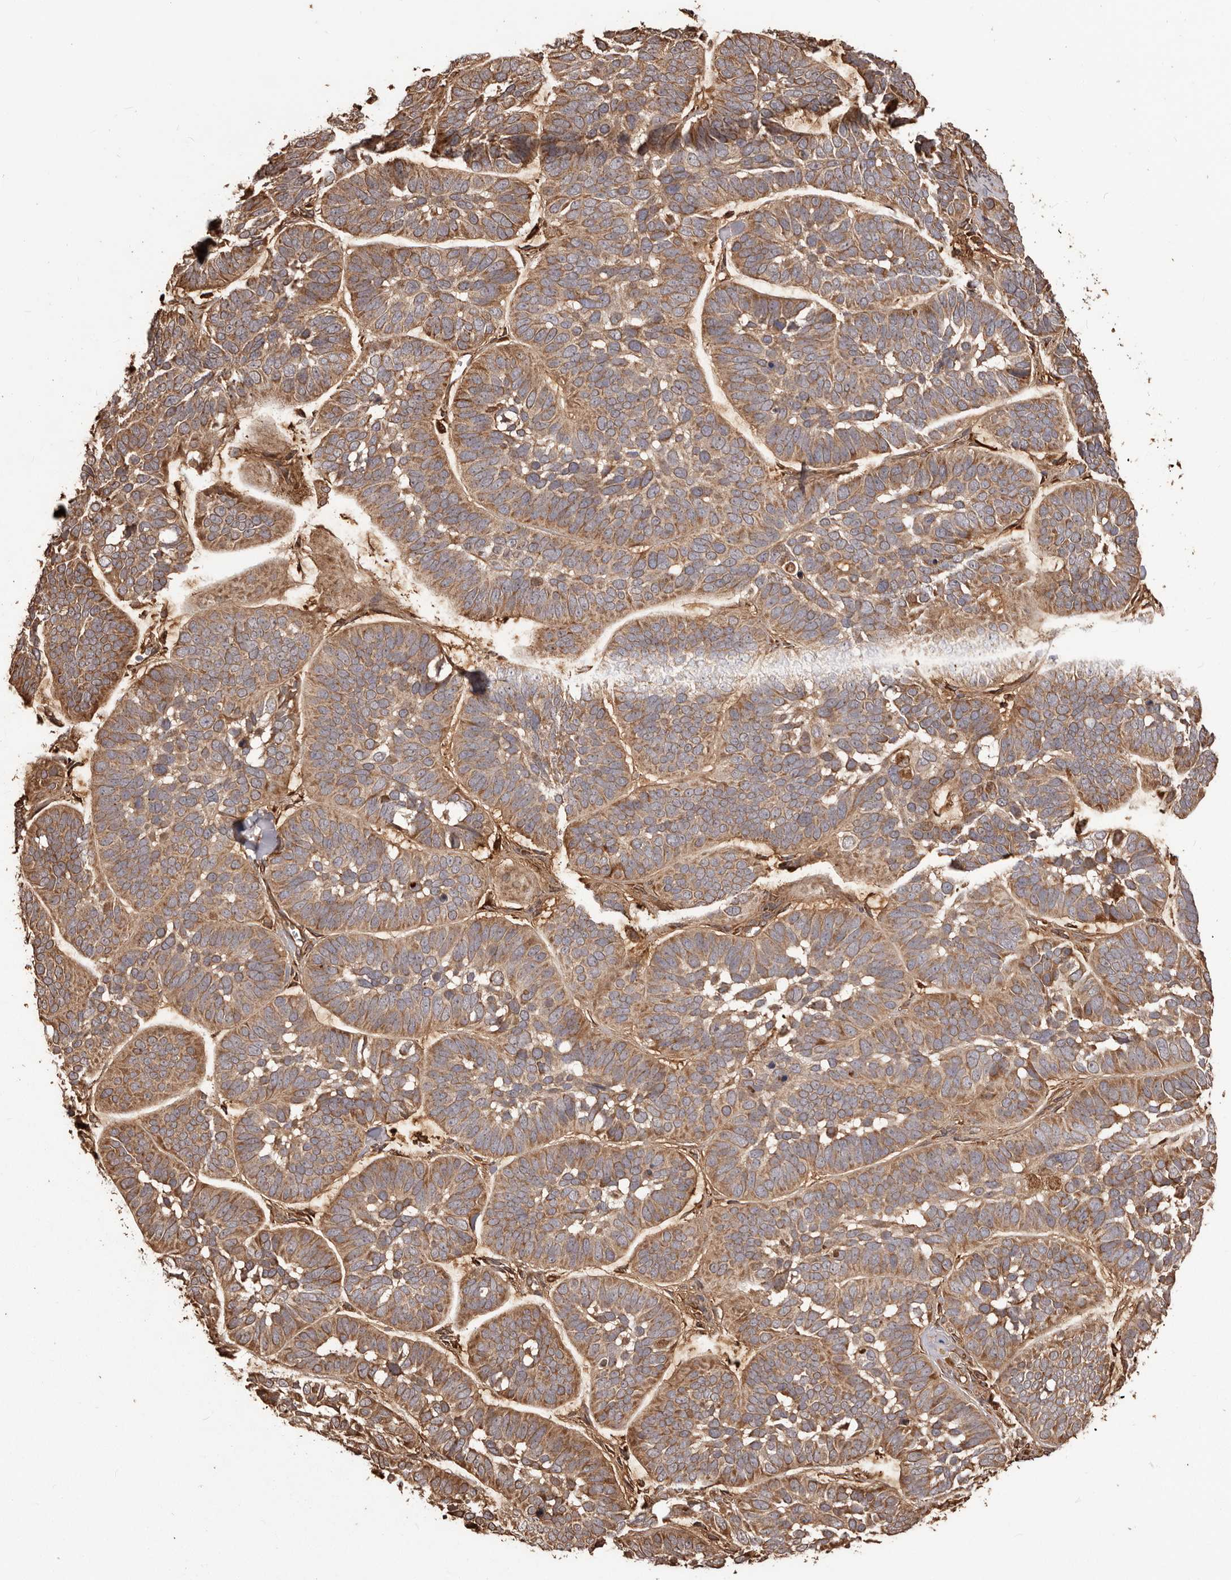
{"staining": {"intensity": "moderate", "quantity": ">75%", "location": "cytoplasmic/membranous"}, "tissue": "skin cancer", "cell_type": "Tumor cells", "image_type": "cancer", "snomed": [{"axis": "morphology", "description": "Basal cell carcinoma"}, {"axis": "topography", "description": "Skin"}], "caption": "Immunohistochemical staining of skin cancer demonstrates moderate cytoplasmic/membranous protein staining in about >75% of tumor cells.", "gene": "MTO1", "patient": {"sex": "male", "age": 62}}